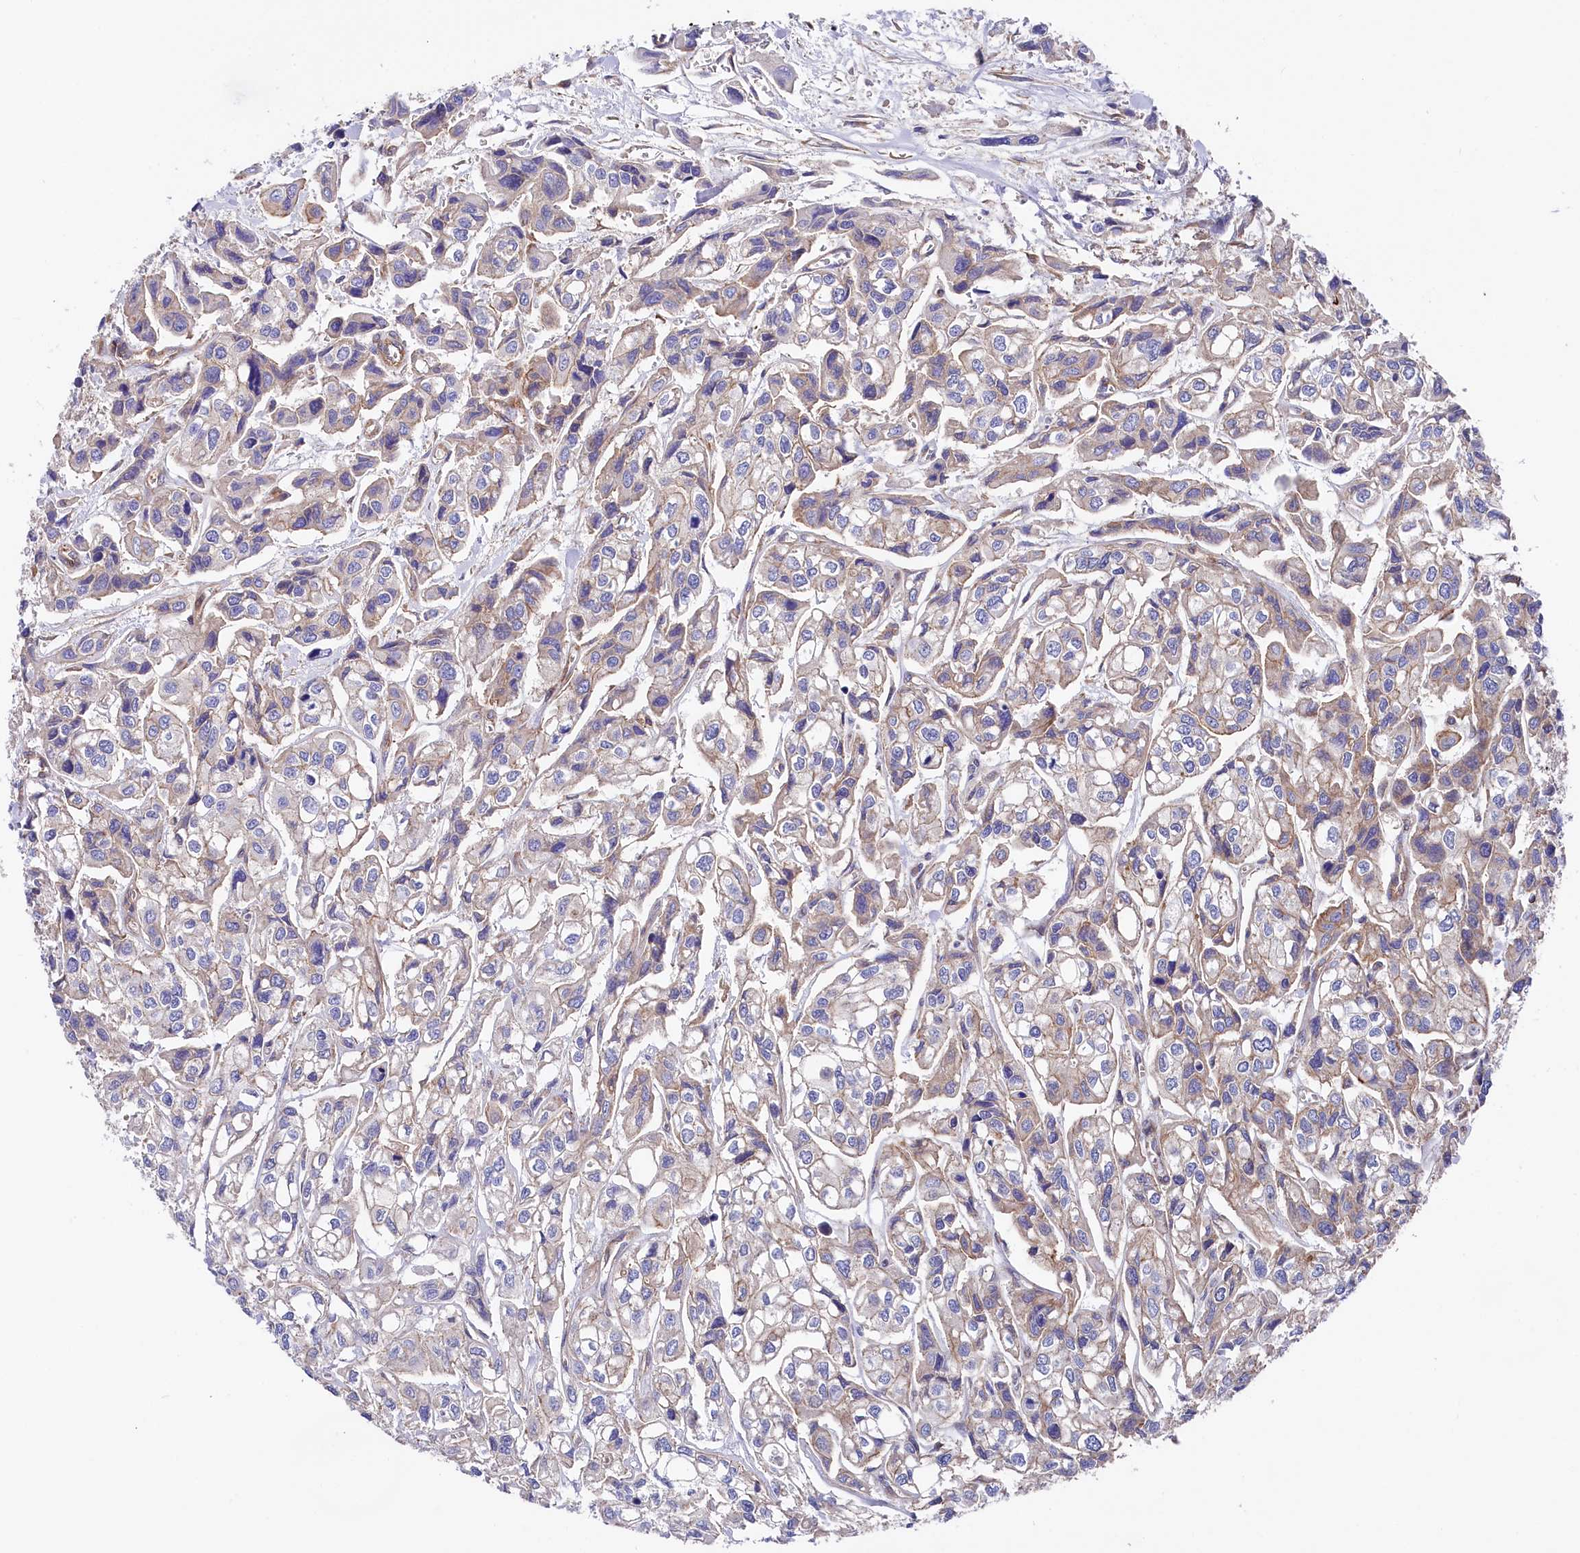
{"staining": {"intensity": "moderate", "quantity": "<25%", "location": "cytoplasmic/membranous"}, "tissue": "urothelial cancer", "cell_type": "Tumor cells", "image_type": "cancer", "snomed": [{"axis": "morphology", "description": "Urothelial carcinoma, High grade"}, {"axis": "topography", "description": "Urinary bladder"}], "caption": "Moderate cytoplasmic/membranous expression is present in about <25% of tumor cells in urothelial cancer. Nuclei are stained in blue.", "gene": "TNKS1BP1", "patient": {"sex": "male", "age": 67}}